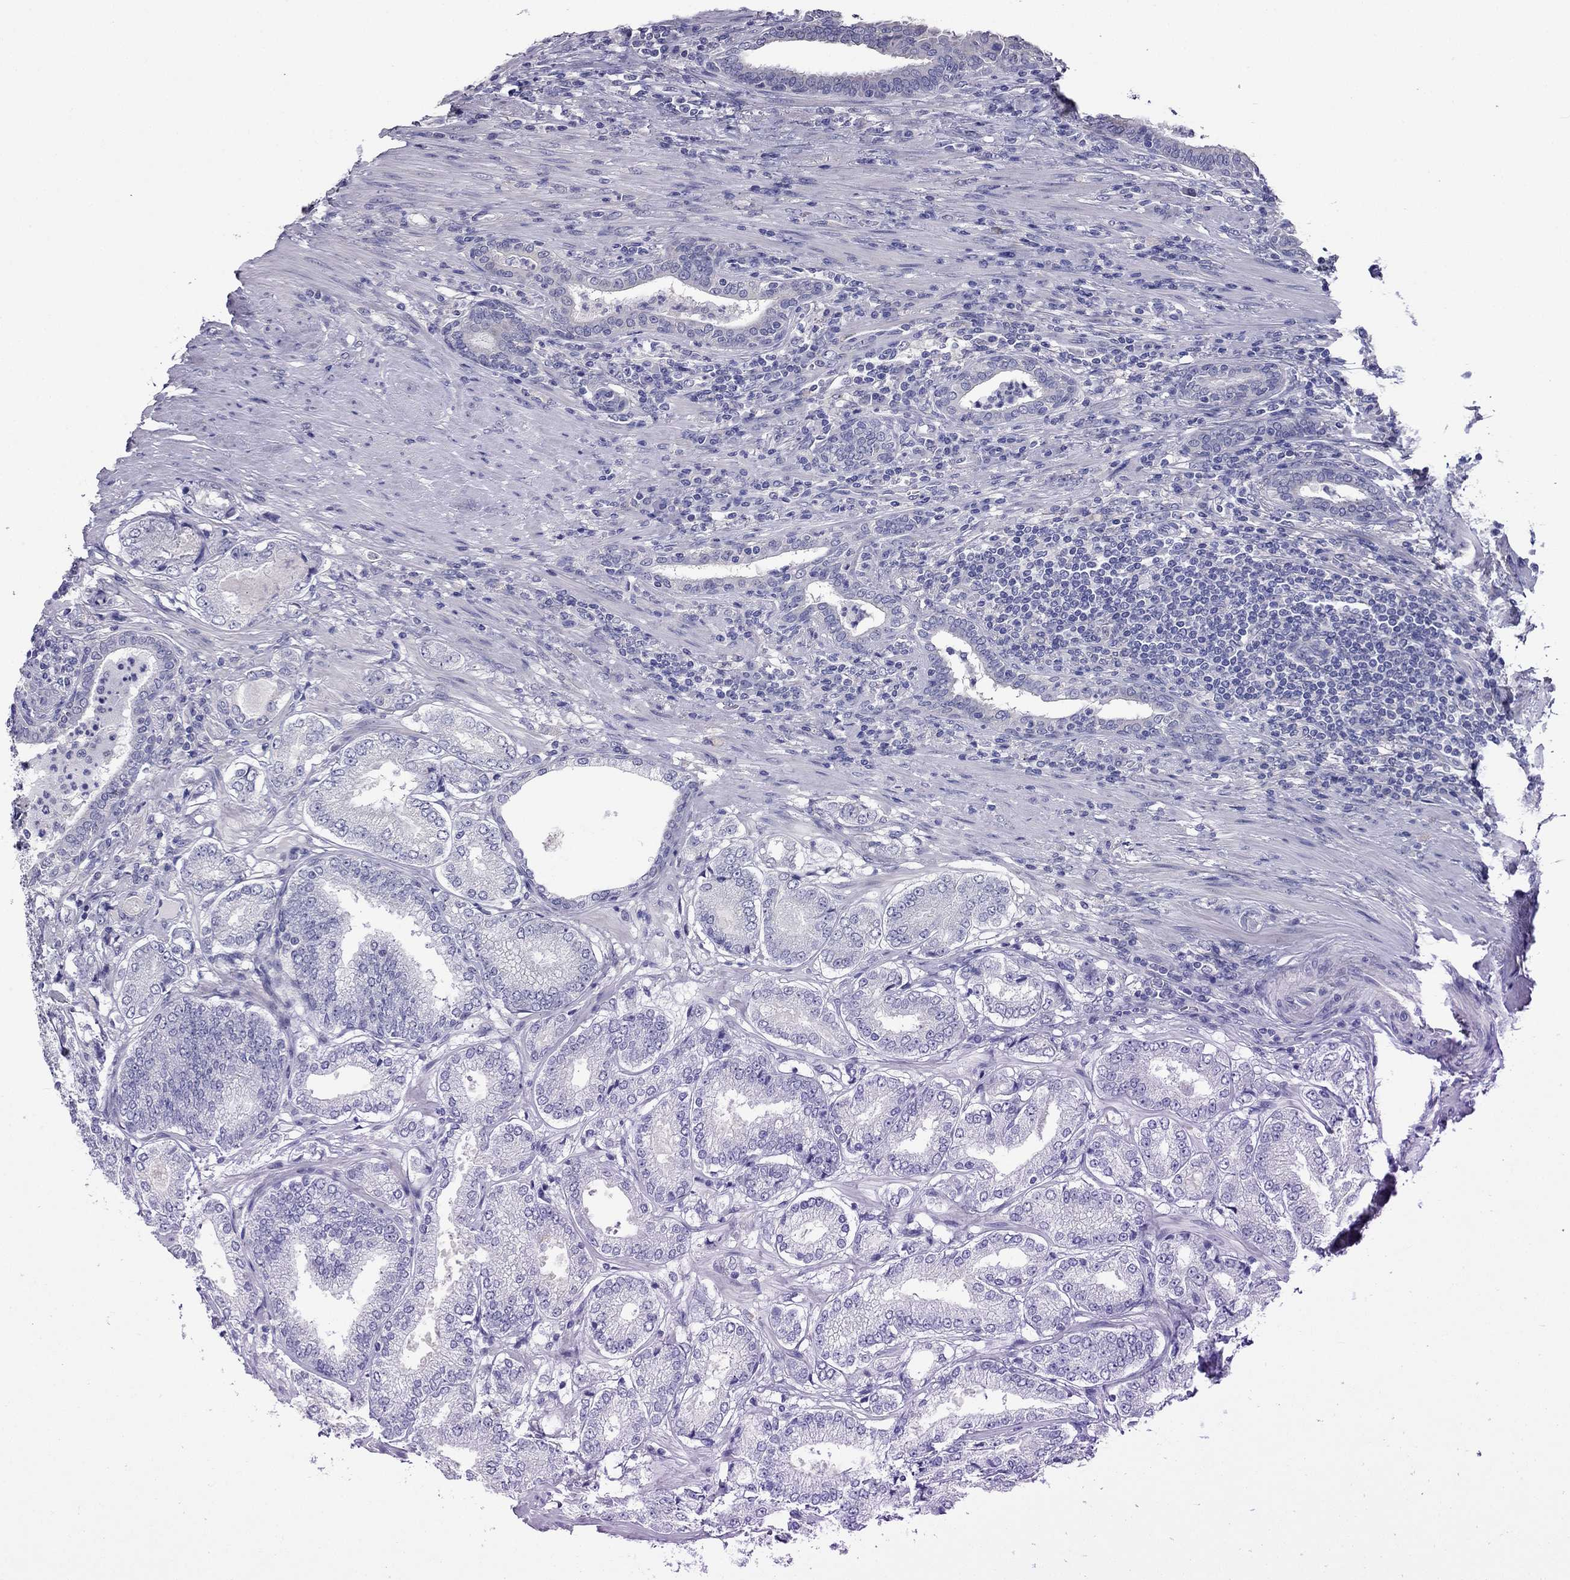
{"staining": {"intensity": "negative", "quantity": "none", "location": "none"}, "tissue": "prostate cancer", "cell_type": "Tumor cells", "image_type": "cancer", "snomed": [{"axis": "morphology", "description": "Adenocarcinoma, NOS"}, {"axis": "topography", "description": "Prostate"}], "caption": "Tumor cells are negative for brown protein staining in prostate adenocarcinoma.", "gene": "SCNN1D", "patient": {"sex": "male", "age": 65}}